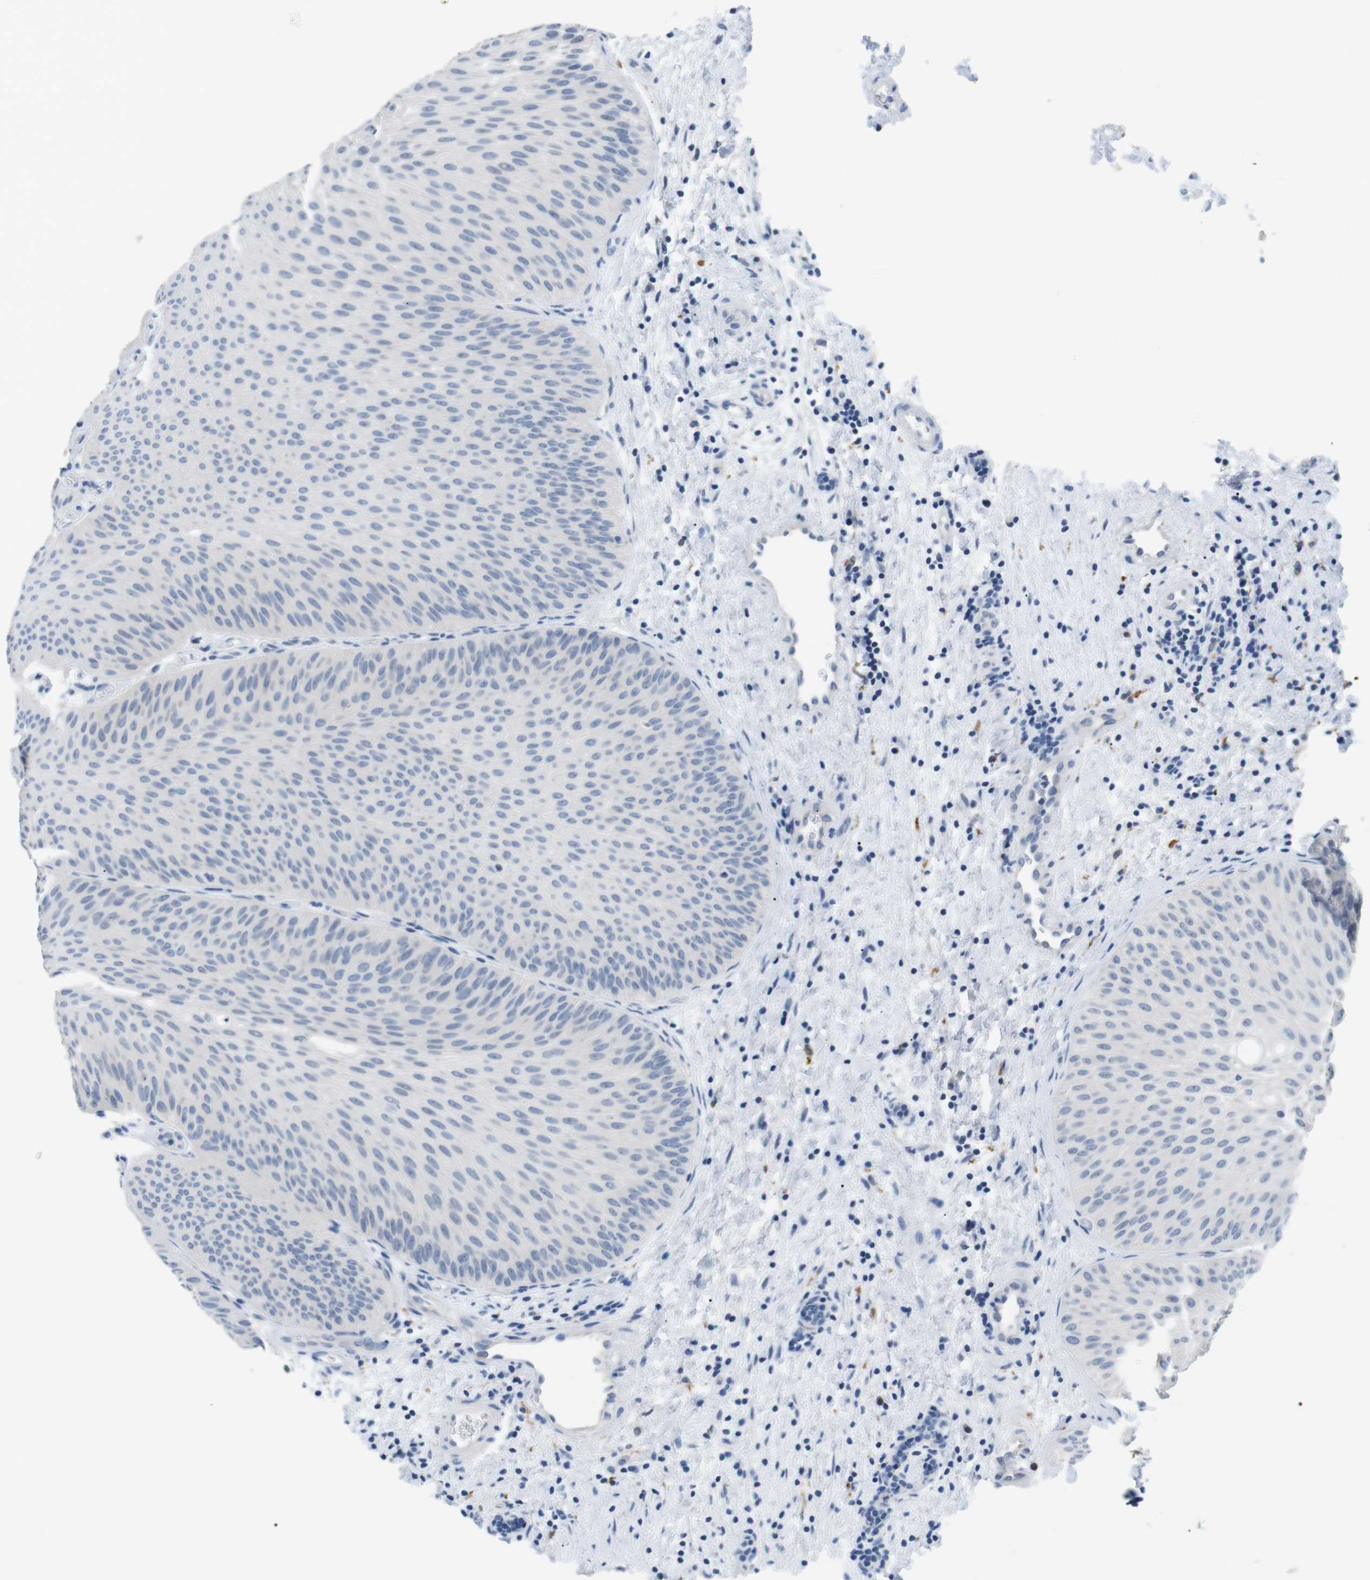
{"staining": {"intensity": "negative", "quantity": "none", "location": "none"}, "tissue": "urothelial cancer", "cell_type": "Tumor cells", "image_type": "cancer", "snomed": [{"axis": "morphology", "description": "Urothelial carcinoma, Low grade"}, {"axis": "topography", "description": "Urinary bladder"}], "caption": "High power microscopy photomicrograph of an IHC image of urothelial cancer, revealing no significant staining in tumor cells.", "gene": "FCGRT", "patient": {"sex": "female", "age": 60}}